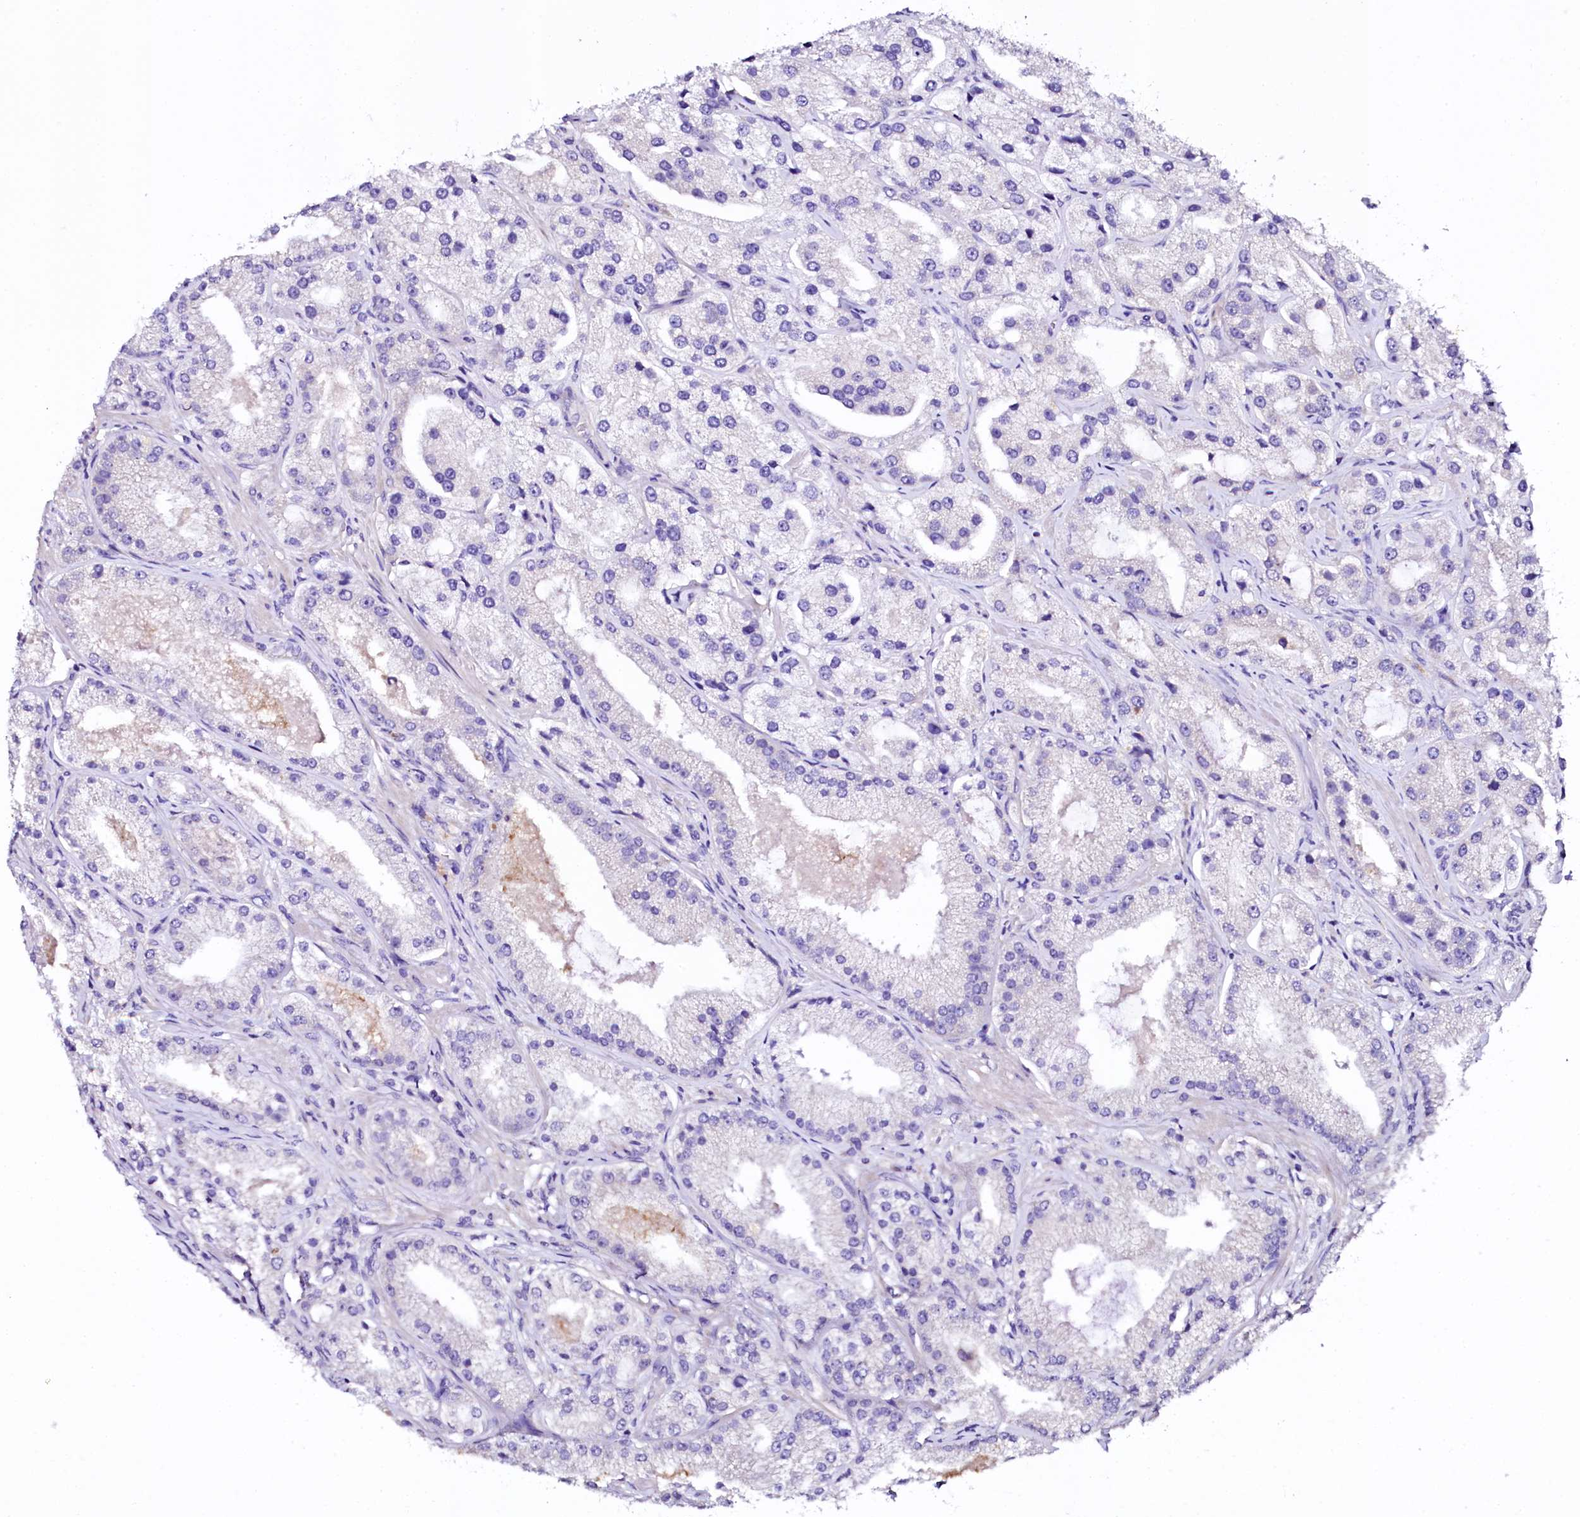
{"staining": {"intensity": "negative", "quantity": "none", "location": "none"}, "tissue": "prostate cancer", "cell_type": "Tumor cells", "image_type": "cancer", "snomed": [{"axis": "morphology", "description": "Adenocarcinoma, Low grade"}, {"axis": "topography", "description": "Prostate"}], "caption": "An image of prostate low-grade adenocarcinoma stained for a protein reveals no brown staining in tumor cells.", "gene": "NAA16", "patient": {"sex": "male", "age": 69}}